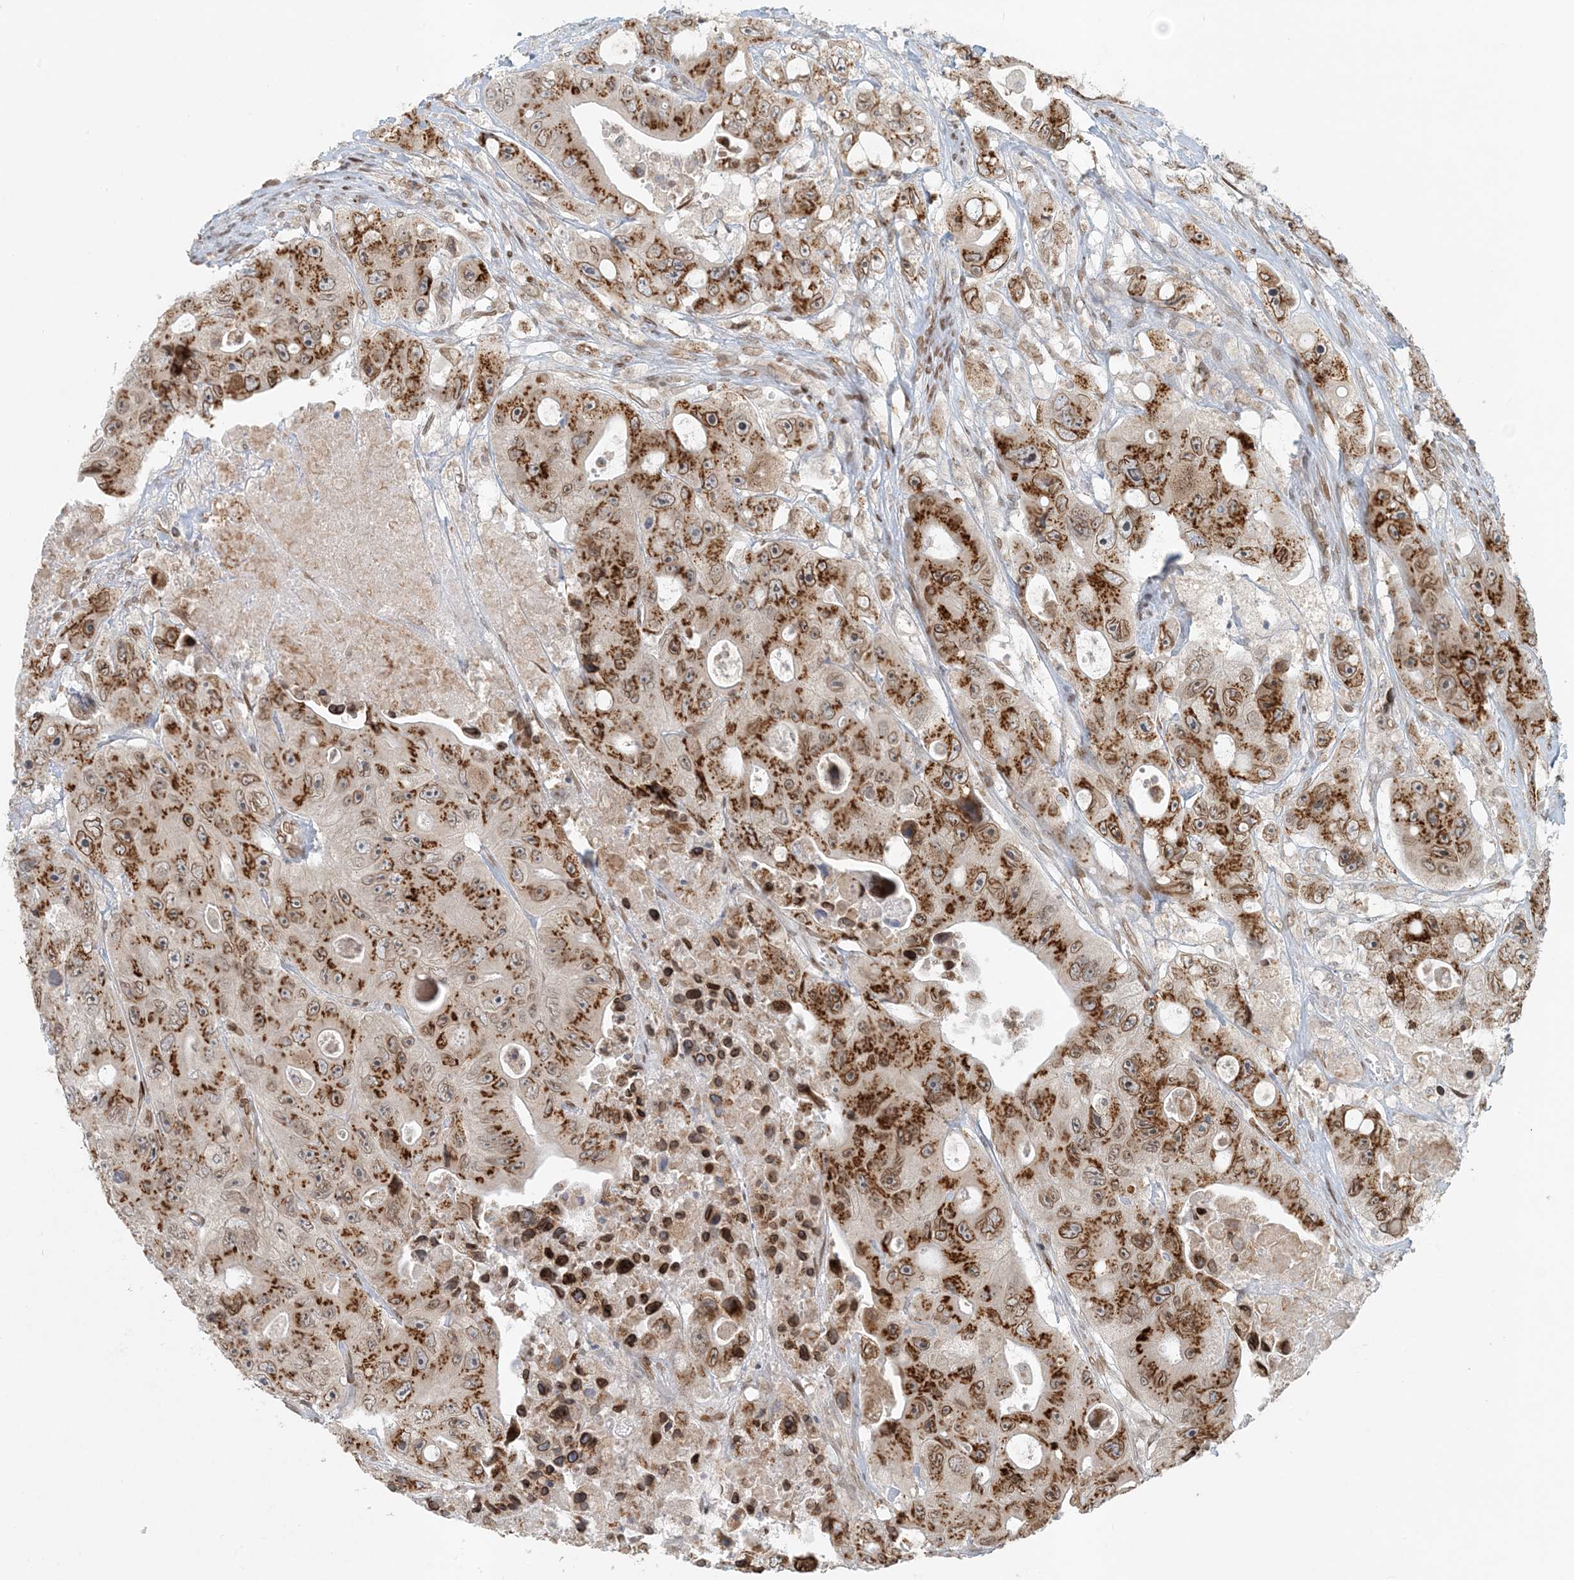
{"staining": {"intensity": "strong", "quantity": ">75%", "location": "cytoplasmic/membranous"}, "tissue": "colorectal cancer", "cell_type": "Tumor cells", "image_type": "cancer", "snomed": [{"axis": "morphology", "description": "Adenocarcinoma, NOS"}, {"axis": "topography", "description": "Colon"}], "caption": "Immunohistochemical staining of colorectal cancer reveals strong cytoplasmic/membranous protein expression in approximately >75% of tumor cells.", "gene": "SLC35A2", "patient": {"sex": "female", "age": 46}}